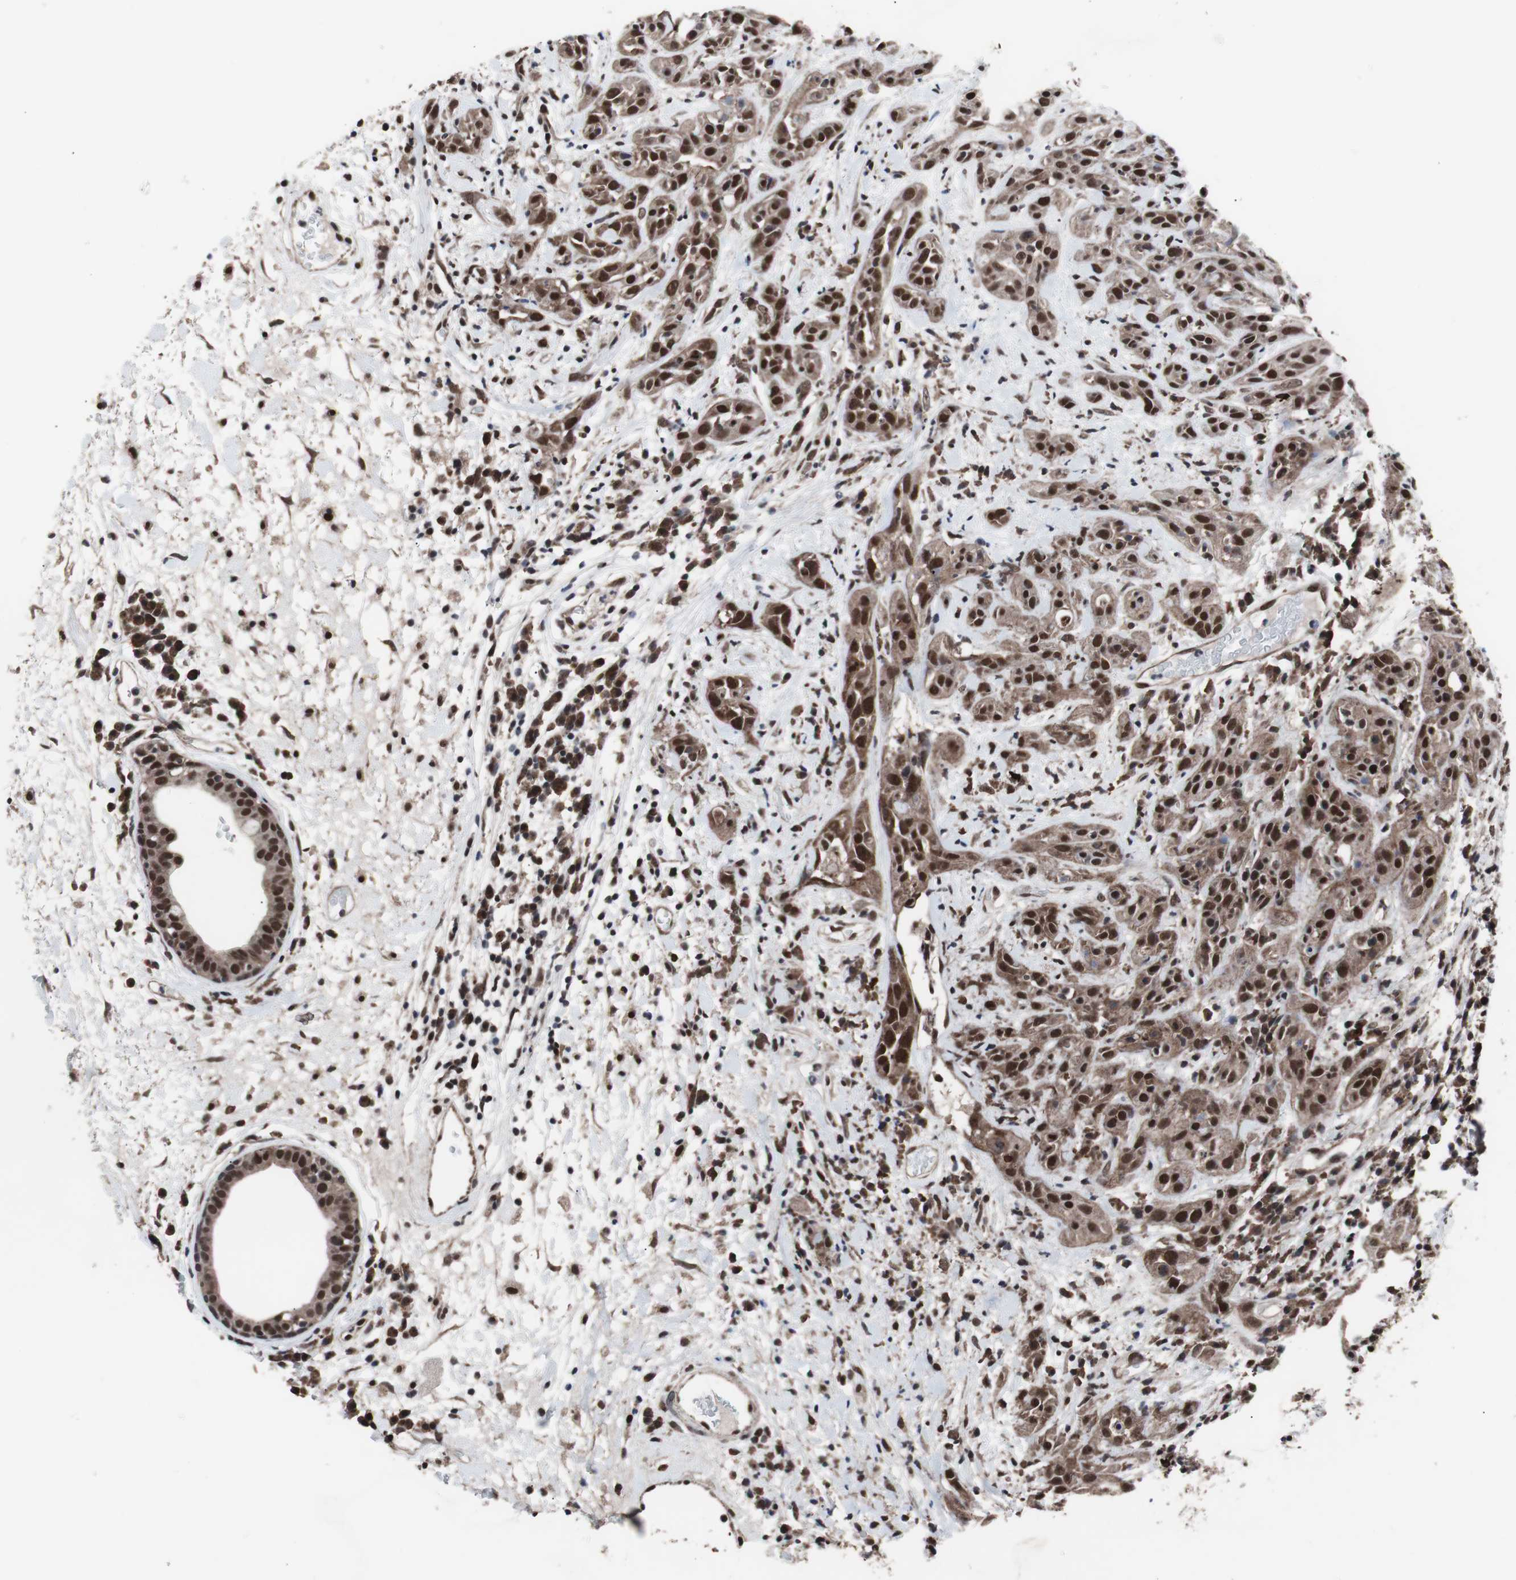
{"staining": {"intensity": "strong", "quantity": ">75%", "location": "cytoplasmic/membranous,nuclear"}, "tissue": "head and neck cancer", "cell_type": "Tumor cells", "image_type": "cancer", "snomed": [{"axis": "morphology", "description": "Squamous cell carcinoma, NOS"}, {"axis": "topography", "description": "Head-Neck"}], "caption": "DAB immunohistochemical staining of head and neck squamous cell carcinoma reveals strong cytoplasmic/membranous and nuclear protein staining in approximately >75% of tumor cells. The staining was performed using DAB, with brown indicating positive protein expression. Nuclei are stained blue with hematoxylin.", "gene": "GTF2F2", "patient": {"sex": "male", "age": 62}}